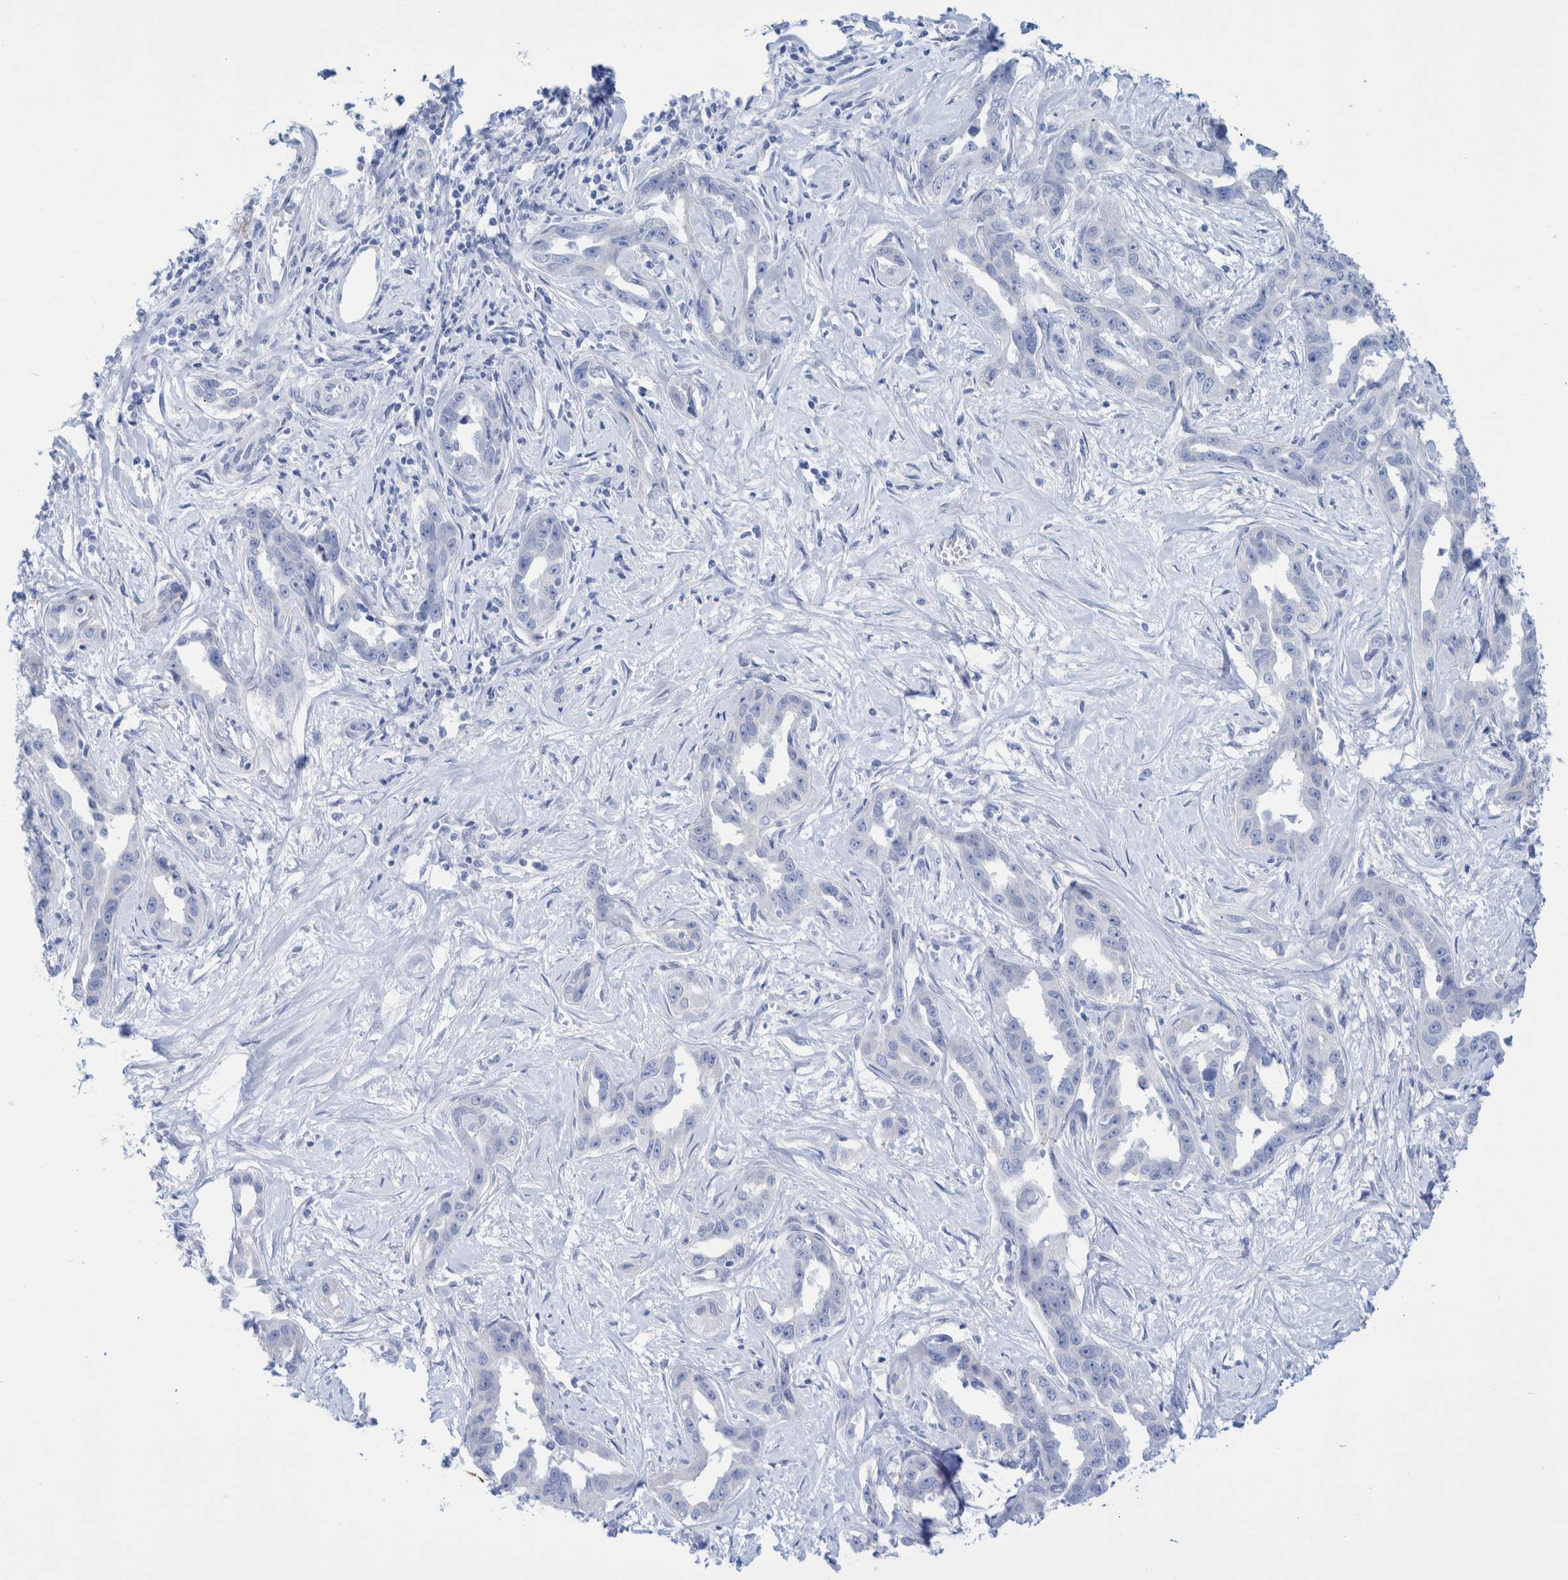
{"staining": {"intensity": "negative", "quantity": "none", "location": "none"}, "tissue": "liver cancer", "cell_type": "Tumor cells", "image_type": "cancer", "snomed": [{"axis": "morphology", "description": "Cholangiocarcinoma"}, {"axis": "topography", "description": "Liver"}], "caption": "DAB (3,3'-diaminobenzidine) immunohistochemical staining of human cholangiocarcinoma (liver) exhibits no significant expression in tumor cells. Brightfield microscopy of immunohistochemistry (IHC) stained with DAB (brown) and hematoxylin (blue), captured at high magnification.", "gene": "PERP", "patient": {"sex": "male", "age": 59}}